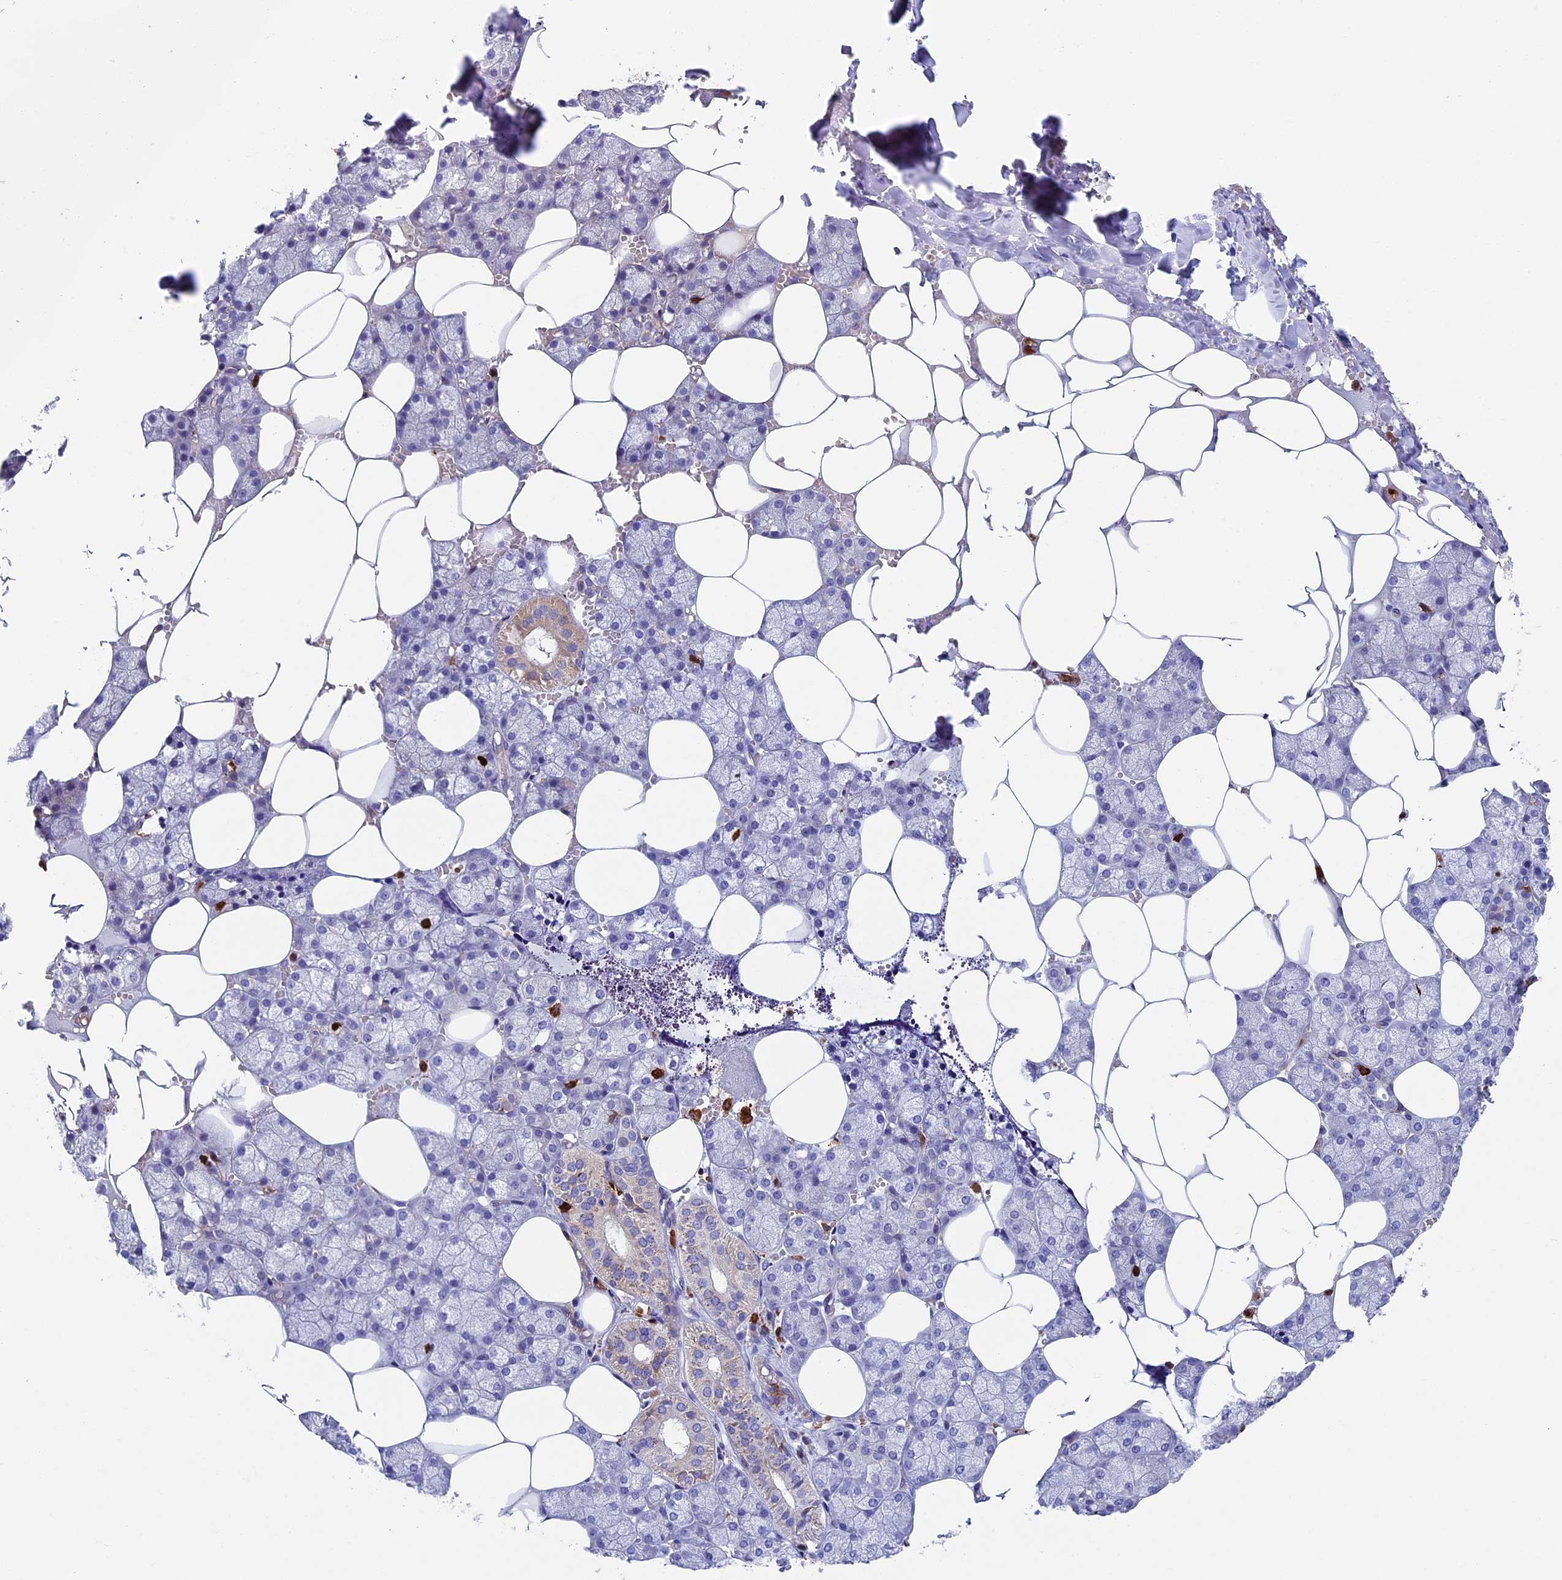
{"staining": {"intensity": "weak", "quantity": "<25%", "location": "cytoplasmic/membranous"}, "tissue": "salivary gland", "cell_type": "Glandular cells", "image_type": "normal", "snomed": [{"axis": "morphology", "description": "Normal tissue, NOS"}, {"axis": "topography", "description": "Salivary gland"}], "caption": "This is an immunohistochemistry histopathology image of normal salivary gland. There is no staining in glandular cells.", "gene": "ADAT1", "patient": {"sex": "male", "age": 62}}